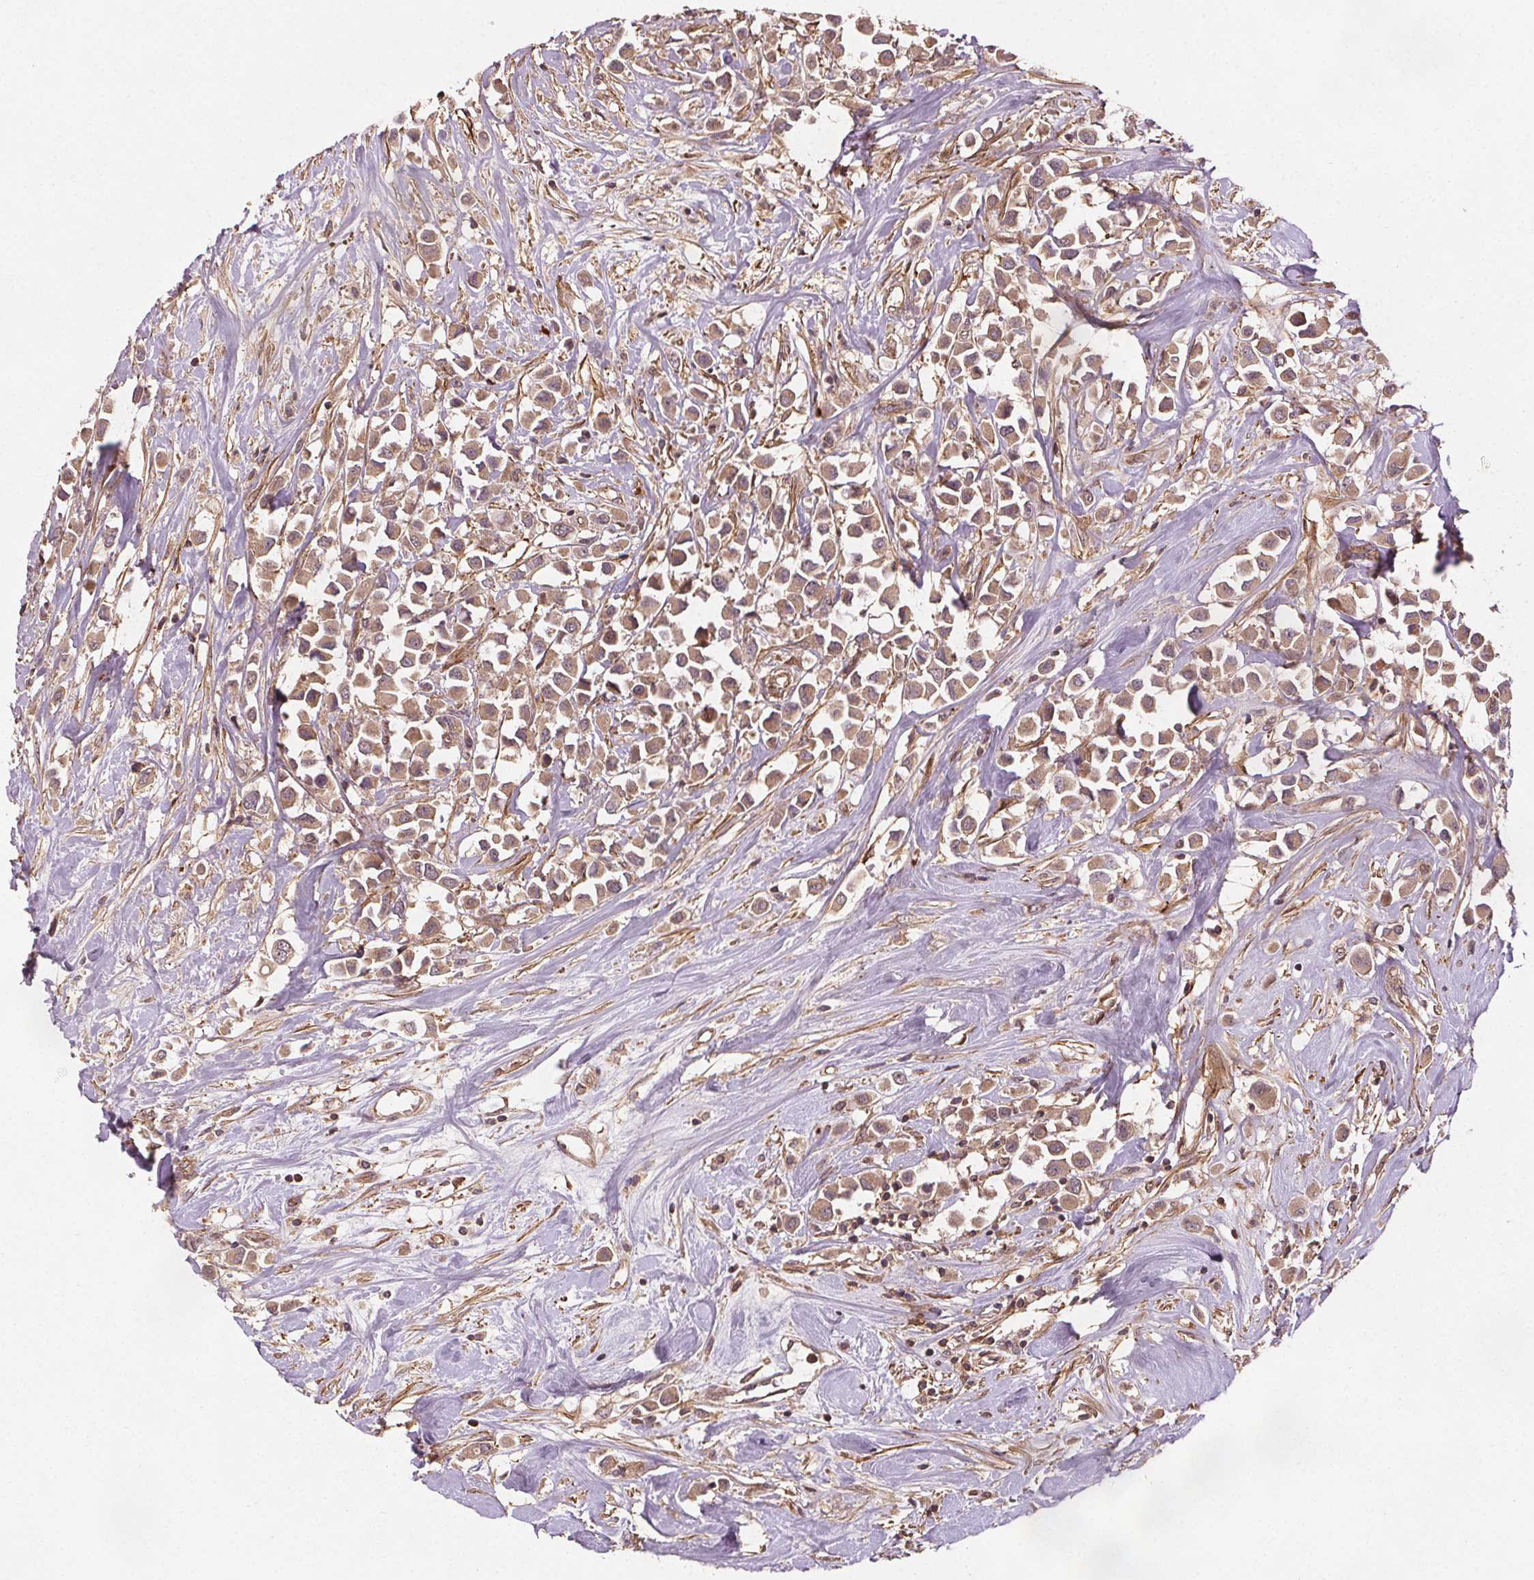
{"staining": {"intensity": "weak", "quantity": ">75%", "location": "cytoplasmic/membranous"}, "tissue": "breast cancer", "cell_type": "Tumor cells", "image_type": "cancer", "snomed": [{"axis": "morphology", "description": "Duct carcinoma"}, {"axis": "topography", "description": "Breast"}], "caption": "There is low levels of weak cytoplasmic/membranous expression in tumor cells of breast cancer, as demonstrated by immunohistochemical staining (brown color).", "gene": "SEC14L2", "patient": {"sex": "female", "age": 61}}